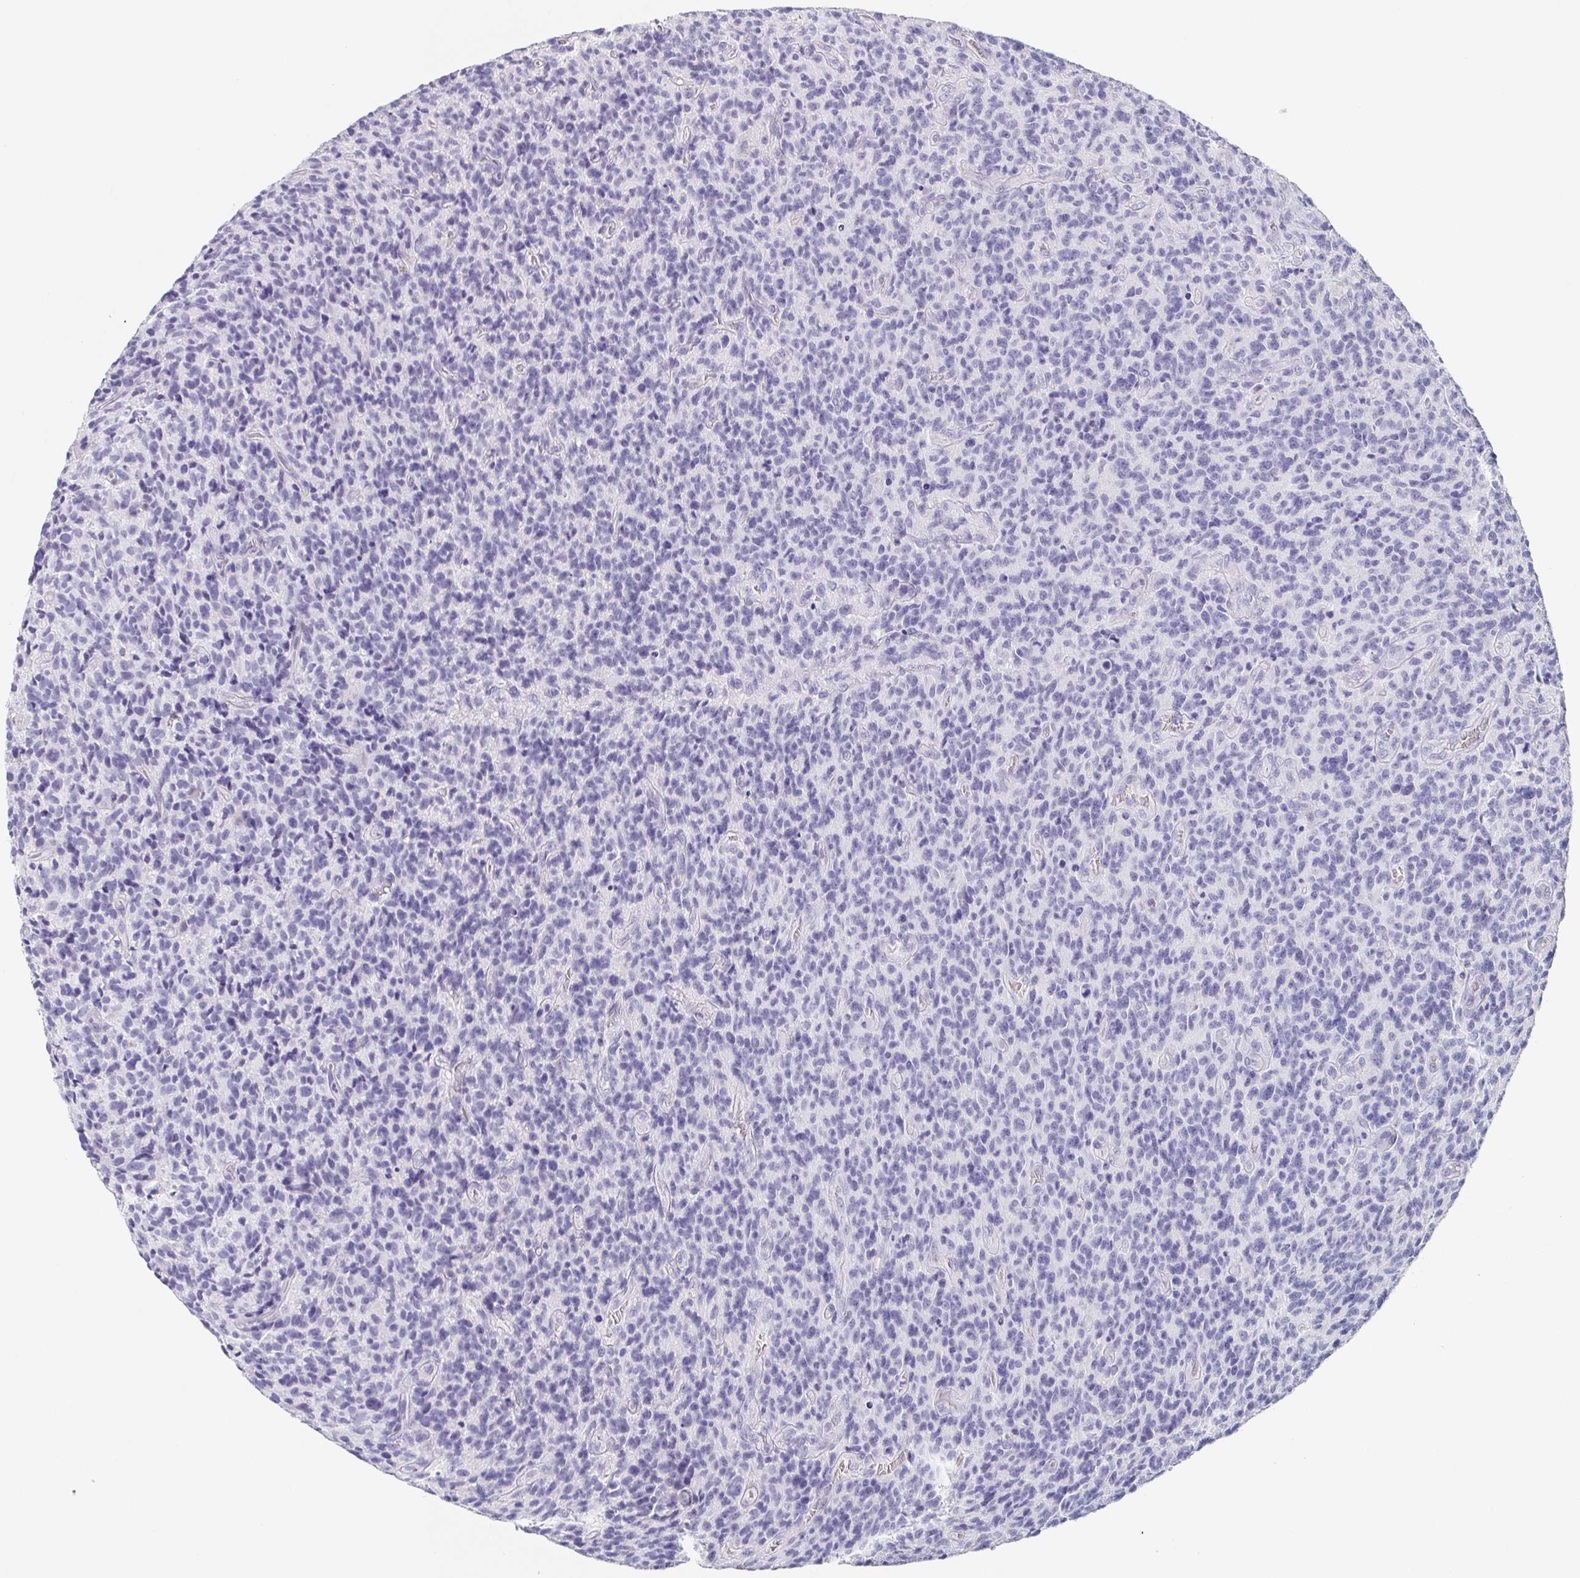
{"staining": {"intensity": "negative", "quantity": "none", "location": "none"}, "tissue": "glioma", "cell_type": "Tumor cells", "image_type": "cancer", "snomed": [{"axis": "morphology", "description": "Glioma, malignant, High grade"}, {"axis": "topography", "description": "Brain"}], "caption": "Glioma was stained to show a protein in brown. There is no significant staining in tumor cells.", "gene": "ITLN1", "patient": {"sex": "male", "age": 76}}